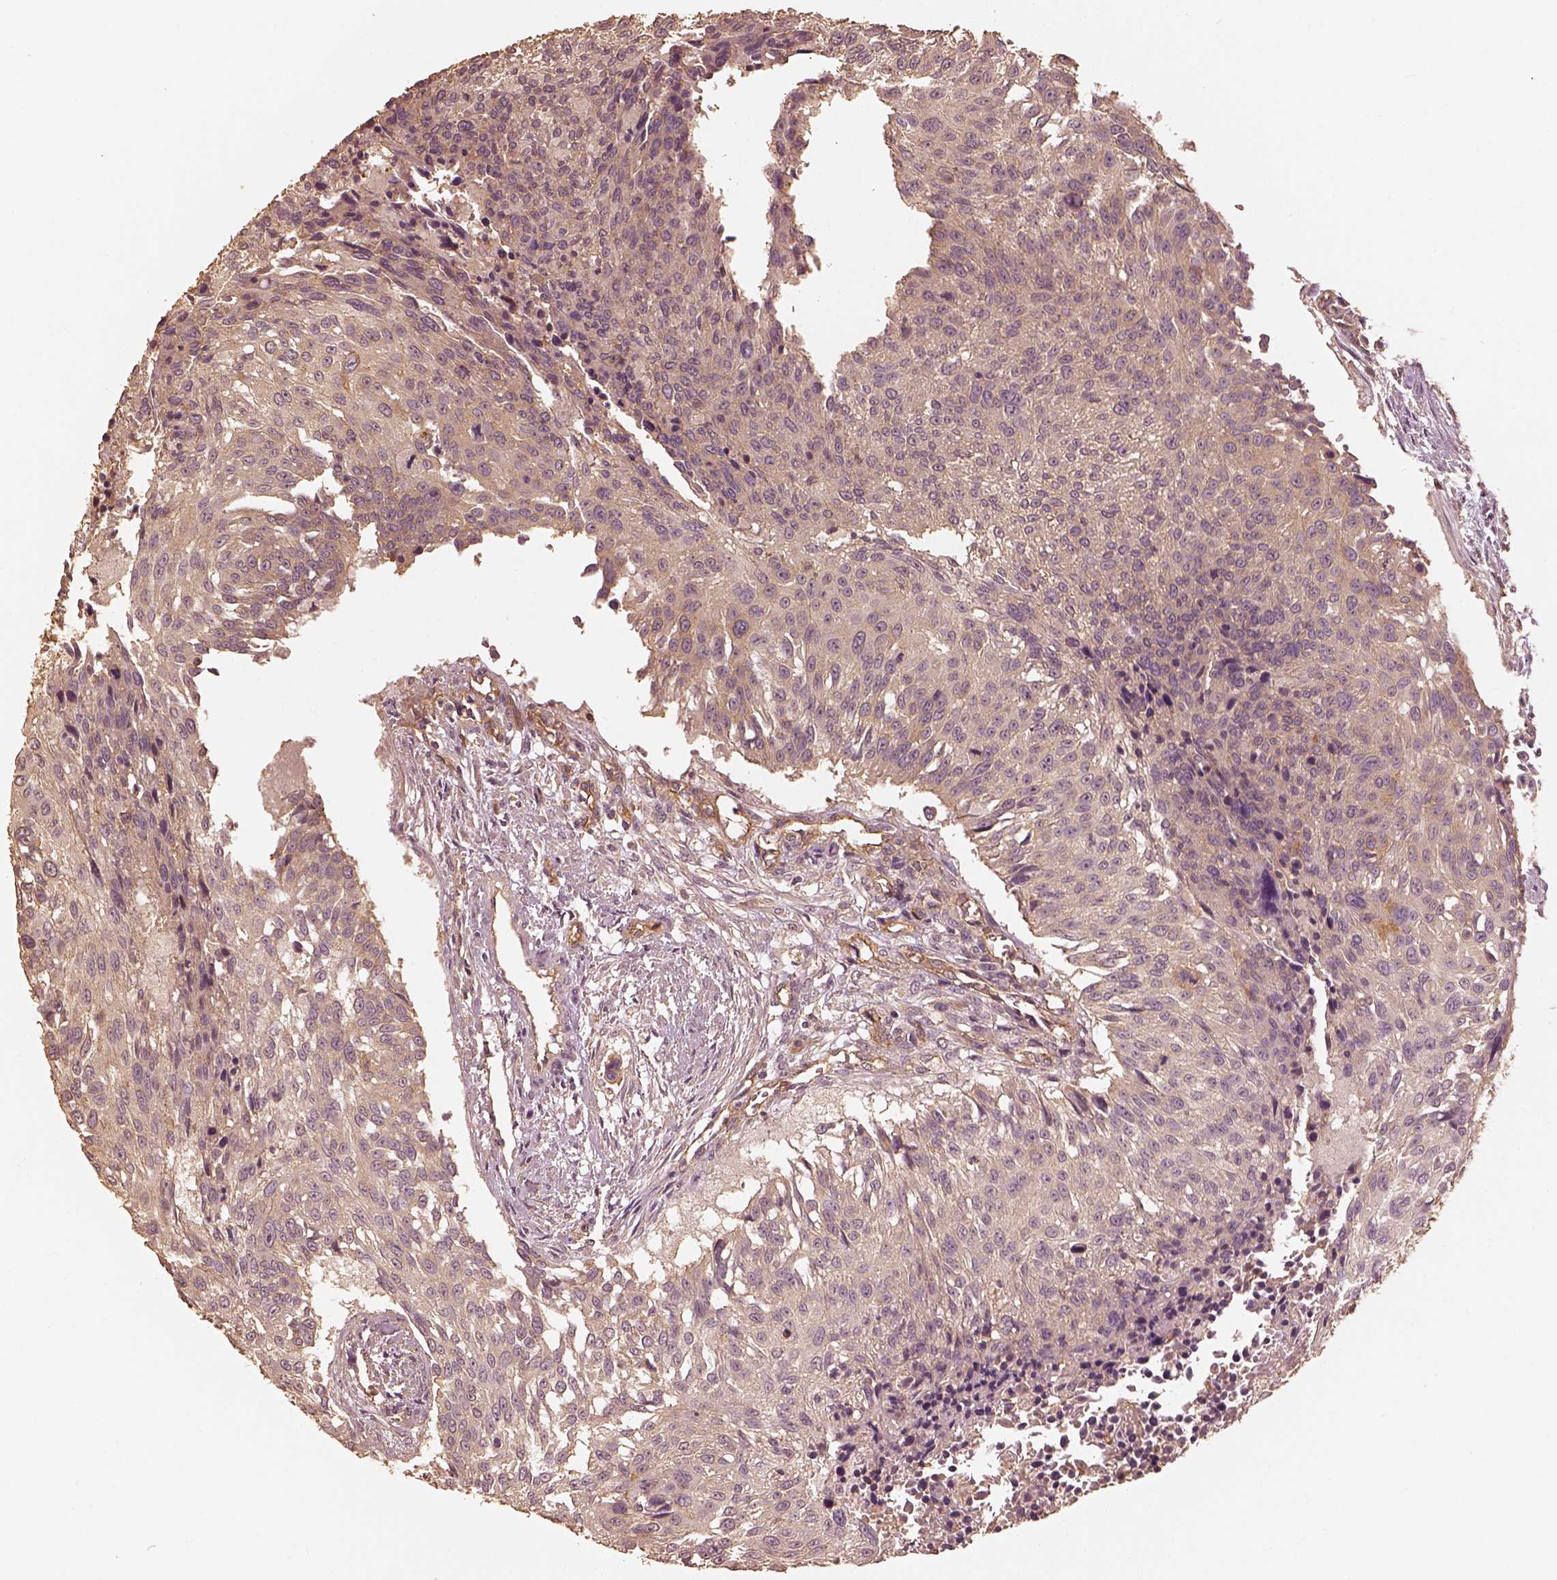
{"staining": {"intensity": "weak", "quantity": ">75%", "location": "cytoplasmic/membranous"}, "tissue": "urothelial cancer", "cell_type": "Tumor cells", "image_type": "cancer", "snomed": [{"axis": "morphology", "description": "Urothelial carcinoma, NOS"}, {"axis": "topography", "description": "Urinary bladder"}], "caption": "Brown immunohistochemical staining in human urothelial cancer exhibits weak cytoplasmic/membranous expression in approximately >75% of tumor cells.", "gene": "WDR7", "patient": {"sex": "male", "age": 55}}